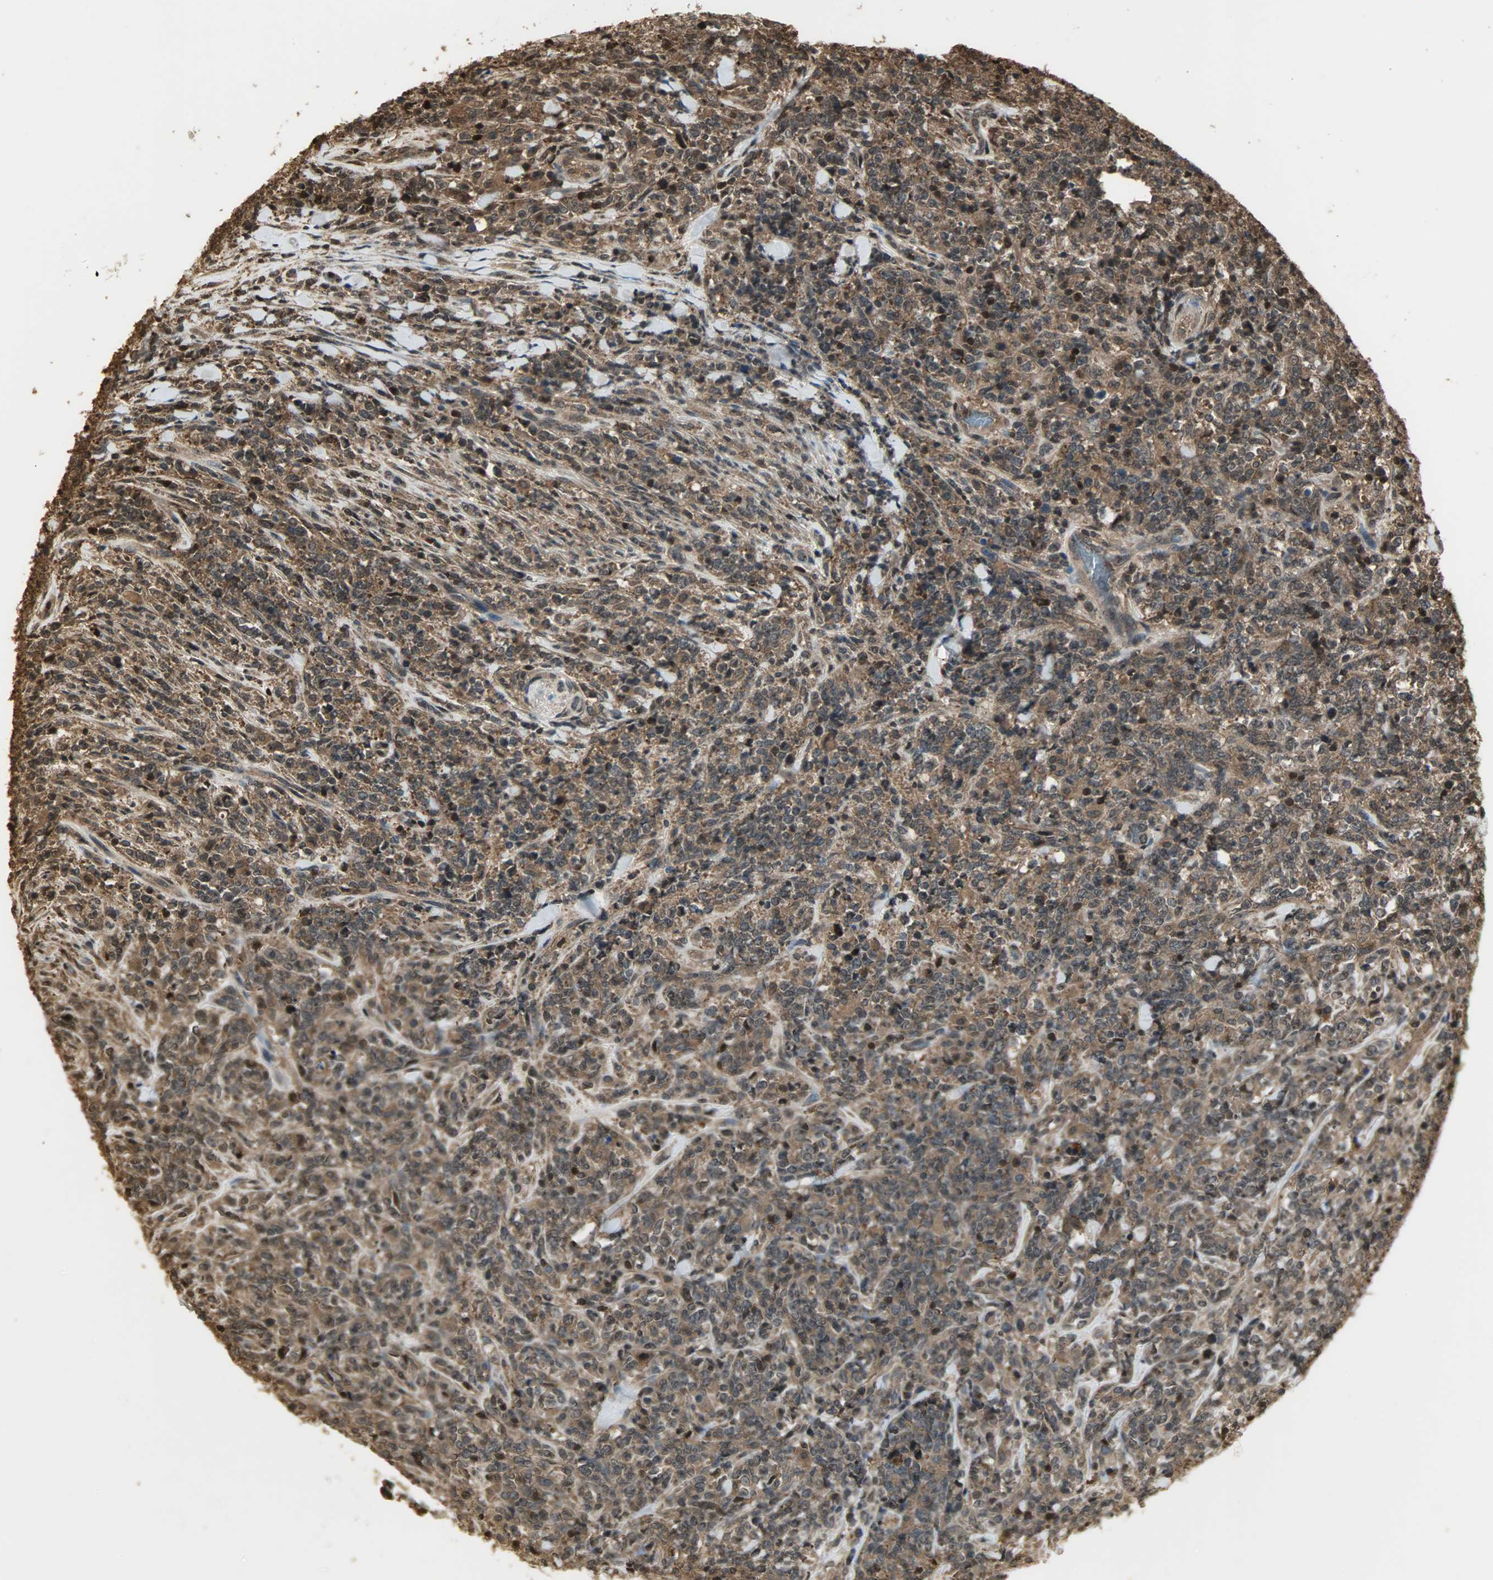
{"staining": {"intensity": "moderate", "quantity": ">75%", "location": "cytoplasmic/membranous,nuclear"}, "tissue": "lymphoma", "cell_type": "Tumor cells", "image_type": "cancer", "snomed": [{"axis": "morphology", "description": "Malignant lymphoma, non-Hodgkin's type, High grade"}, {"axis": "topography", "description": "Soft tissue"}], "caption": "A high-resolution image shows immunohistochemistry staining of high-grade malignant lymphoma, non-Hodgkin's type, which reveals moderate cytoplasmic/membranous and nuclear staining in approximately >75% of tumor cells.", "gene": "YWHAZ", "patient": {"sex": "male", "age": 18}}